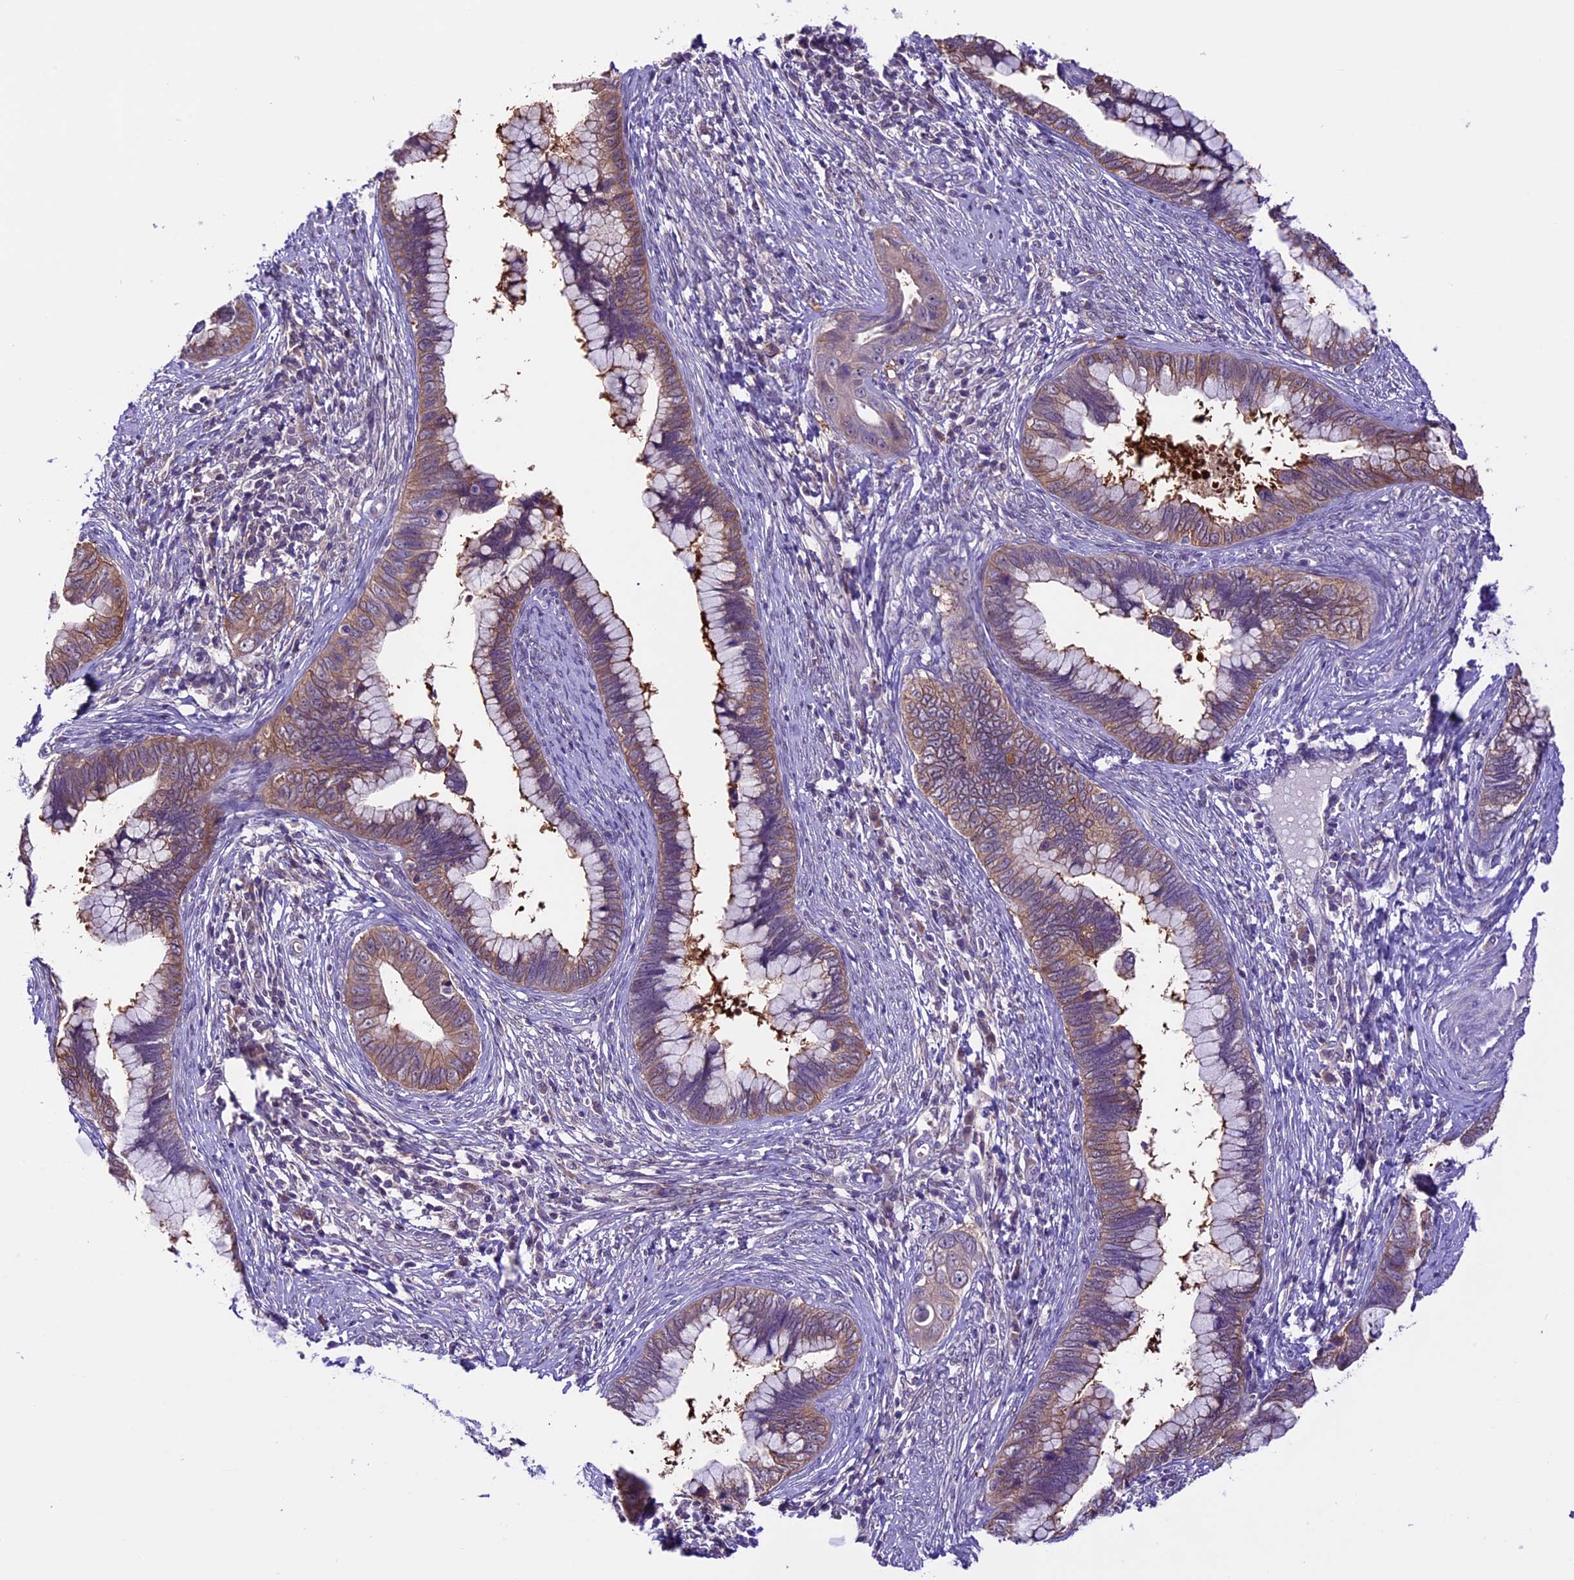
{"staining": {"intensity": "moderate", "quantity": ">75%", "location": "cytoplasmic/membranous"}, "tissue": "cervical cancer", "cell_type": "Tumor cells", "image_type": "cancer", "snomed": [{"axis": "morphology", "description": "Adenocarcinoma, NOS"}, {"axis": "topography", "description": "Cervix"}], "caption": "Protein expression analysis of human cervical adenocarcinoma reveals moderate cytoplasmic/membranous staining in about >75% of tumor cells. Nuclei are stained in blue.", "gene": "XKR7", "patient": {"sex": "female", "age": 44}}